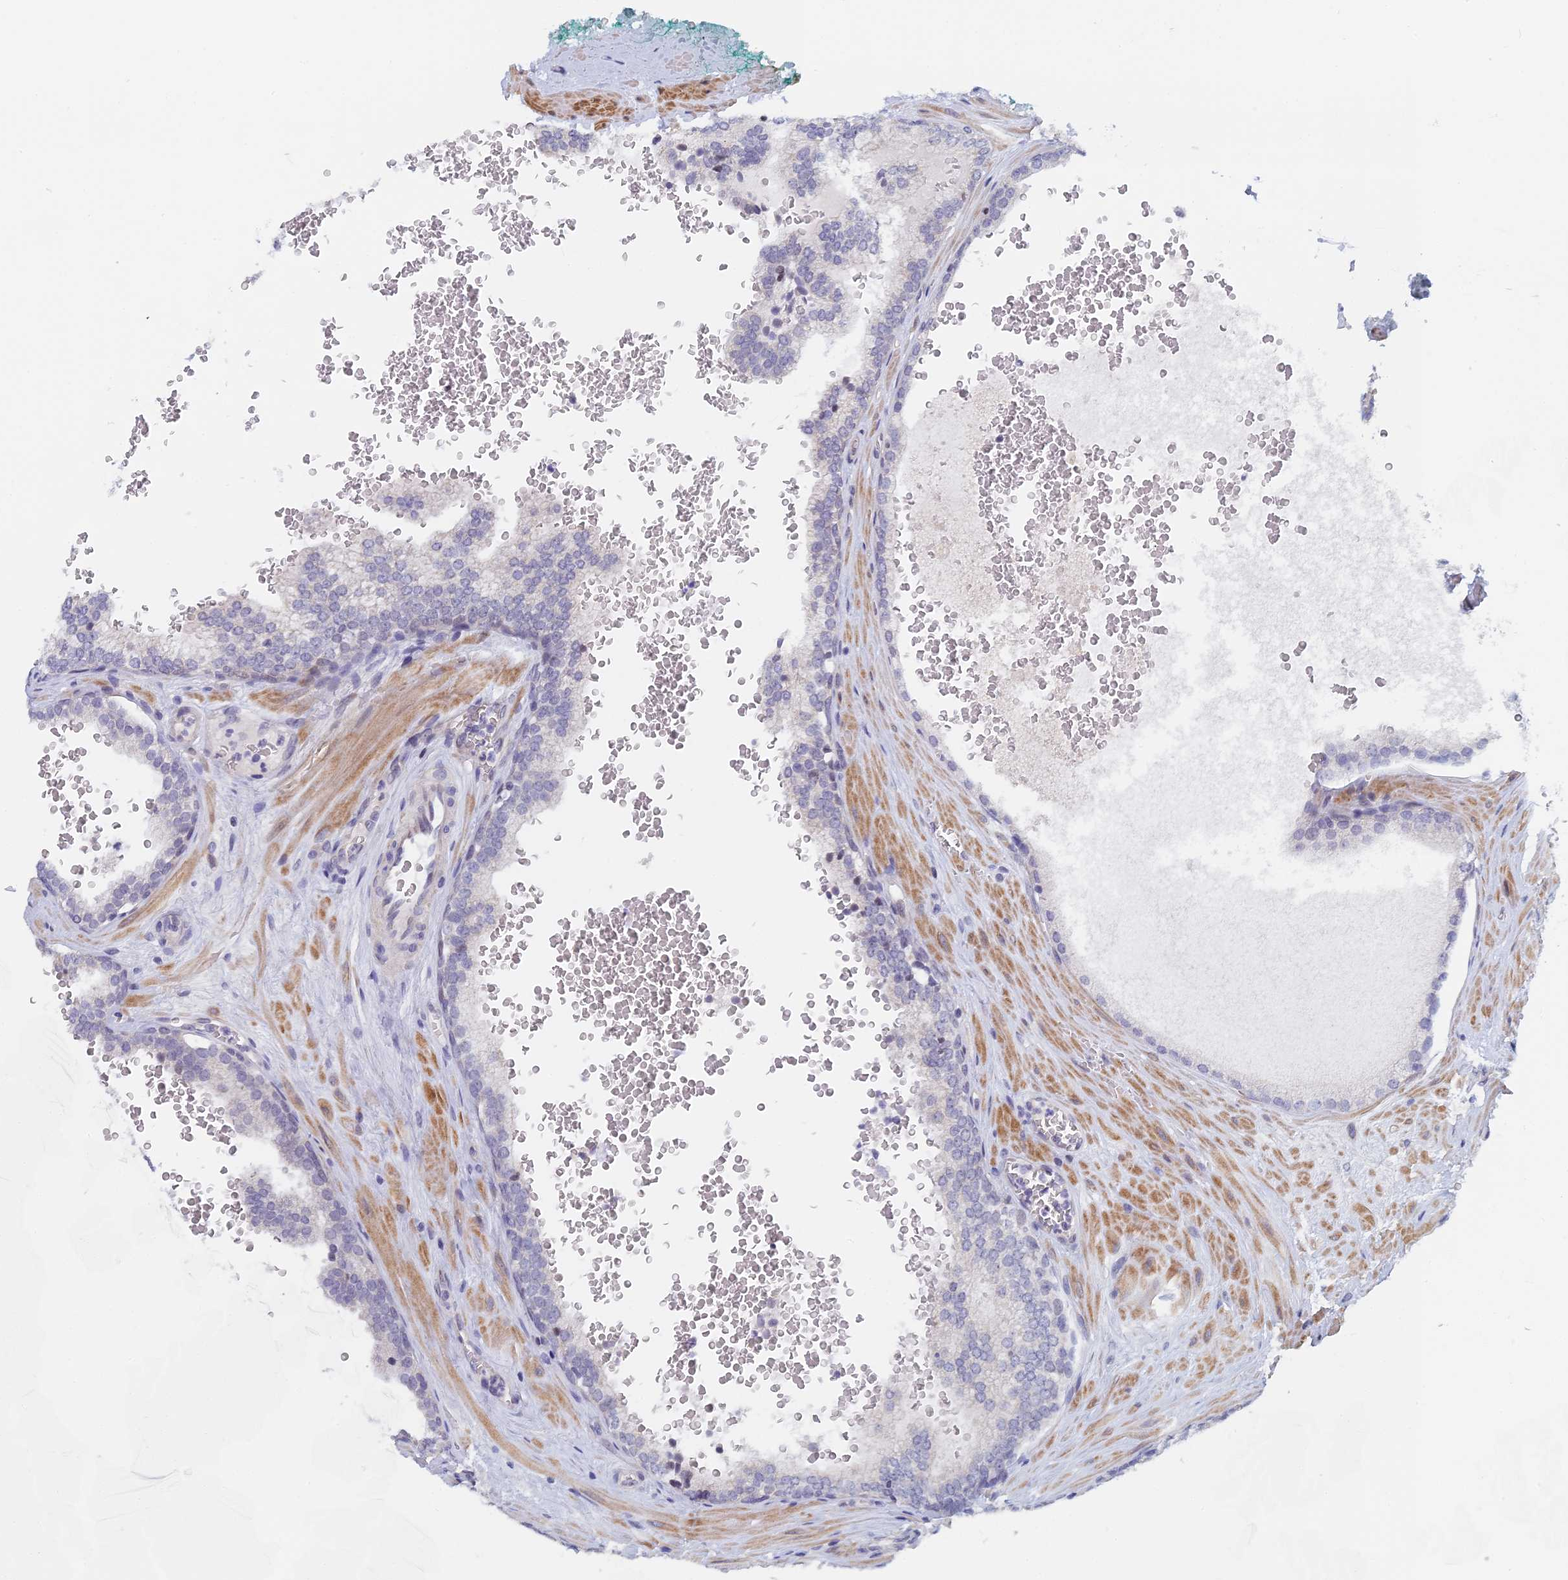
{"staining": {"intensity": "negative", "quantity": "none", "location": "none"}, "tissue": "prostate cancer", "cell_type": "Tumor cells", "image_type": "cancer", "snomed": [{"axis": "morphology", "description": "Adenocarcinoma, Low grade"}, {"axis": "topography", "description": "Prostate"}], "caption": "Image shows no significant protein positivity in tumor cells of prostate low-grade adenocarcinoma.", "gene": "GMNC", "patient": {"sex": "male", "age": 60}}